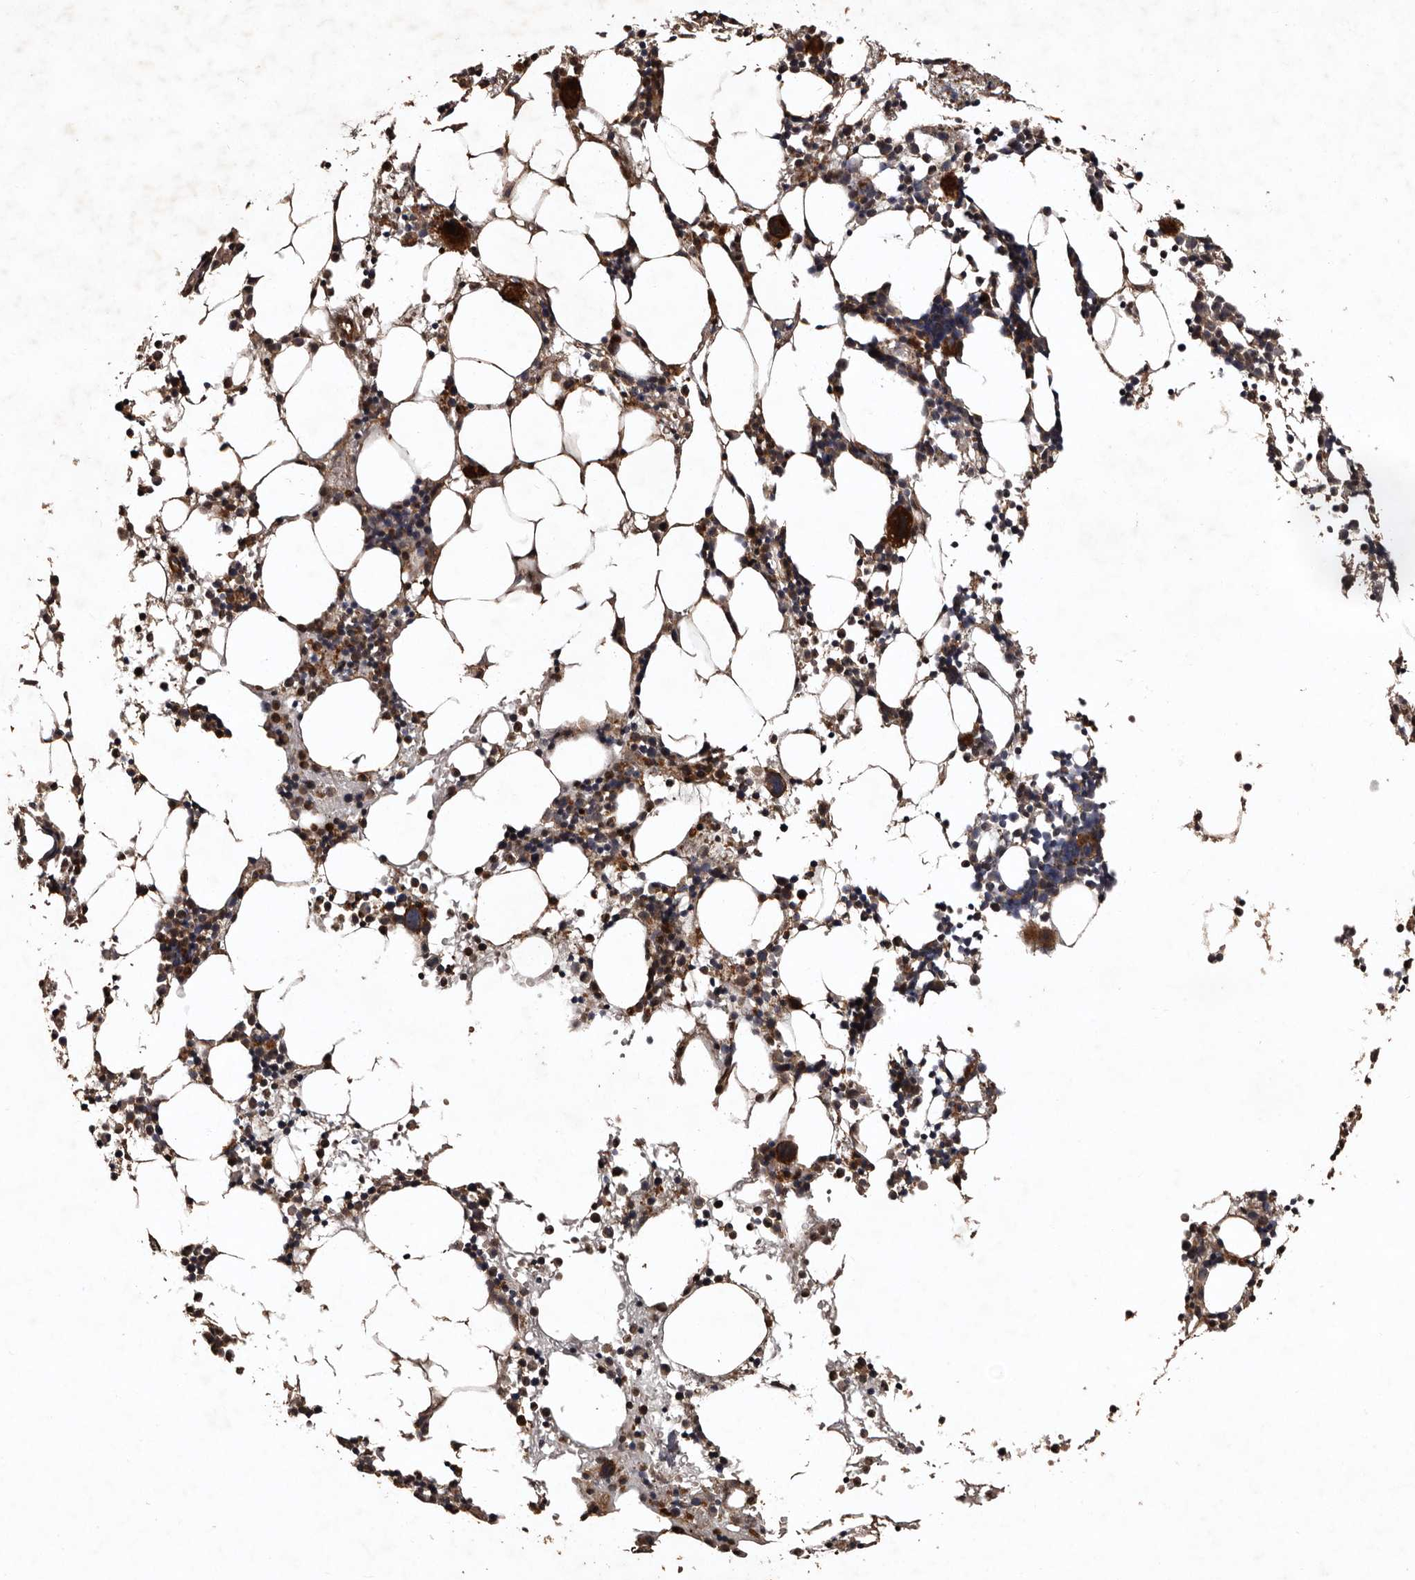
{"staining": {"intensity": "strong", "quantity": "<25%", "location": "cytoplasmic/membranous"}, "tissue": "bone marrow", "cell_type": "Hematopoietic cells", "image_type": "normal", "snomed": [{"axis": "morphology", "description": "Normal tissue, NOS"}, {"axis": "morphology", "description": "Inflammation, NOS"}, {"axis": "topography", "description": "Bone marrow"}], "caption": "Immunohistochemistry of unremarkable human bone marrow displays medium levels of strong cytoplasmic/membranous staining in approximately <25% of hematopoietic cells.", "gene": "PRKD3", "patient": {"sex": "male", "age": 31}}